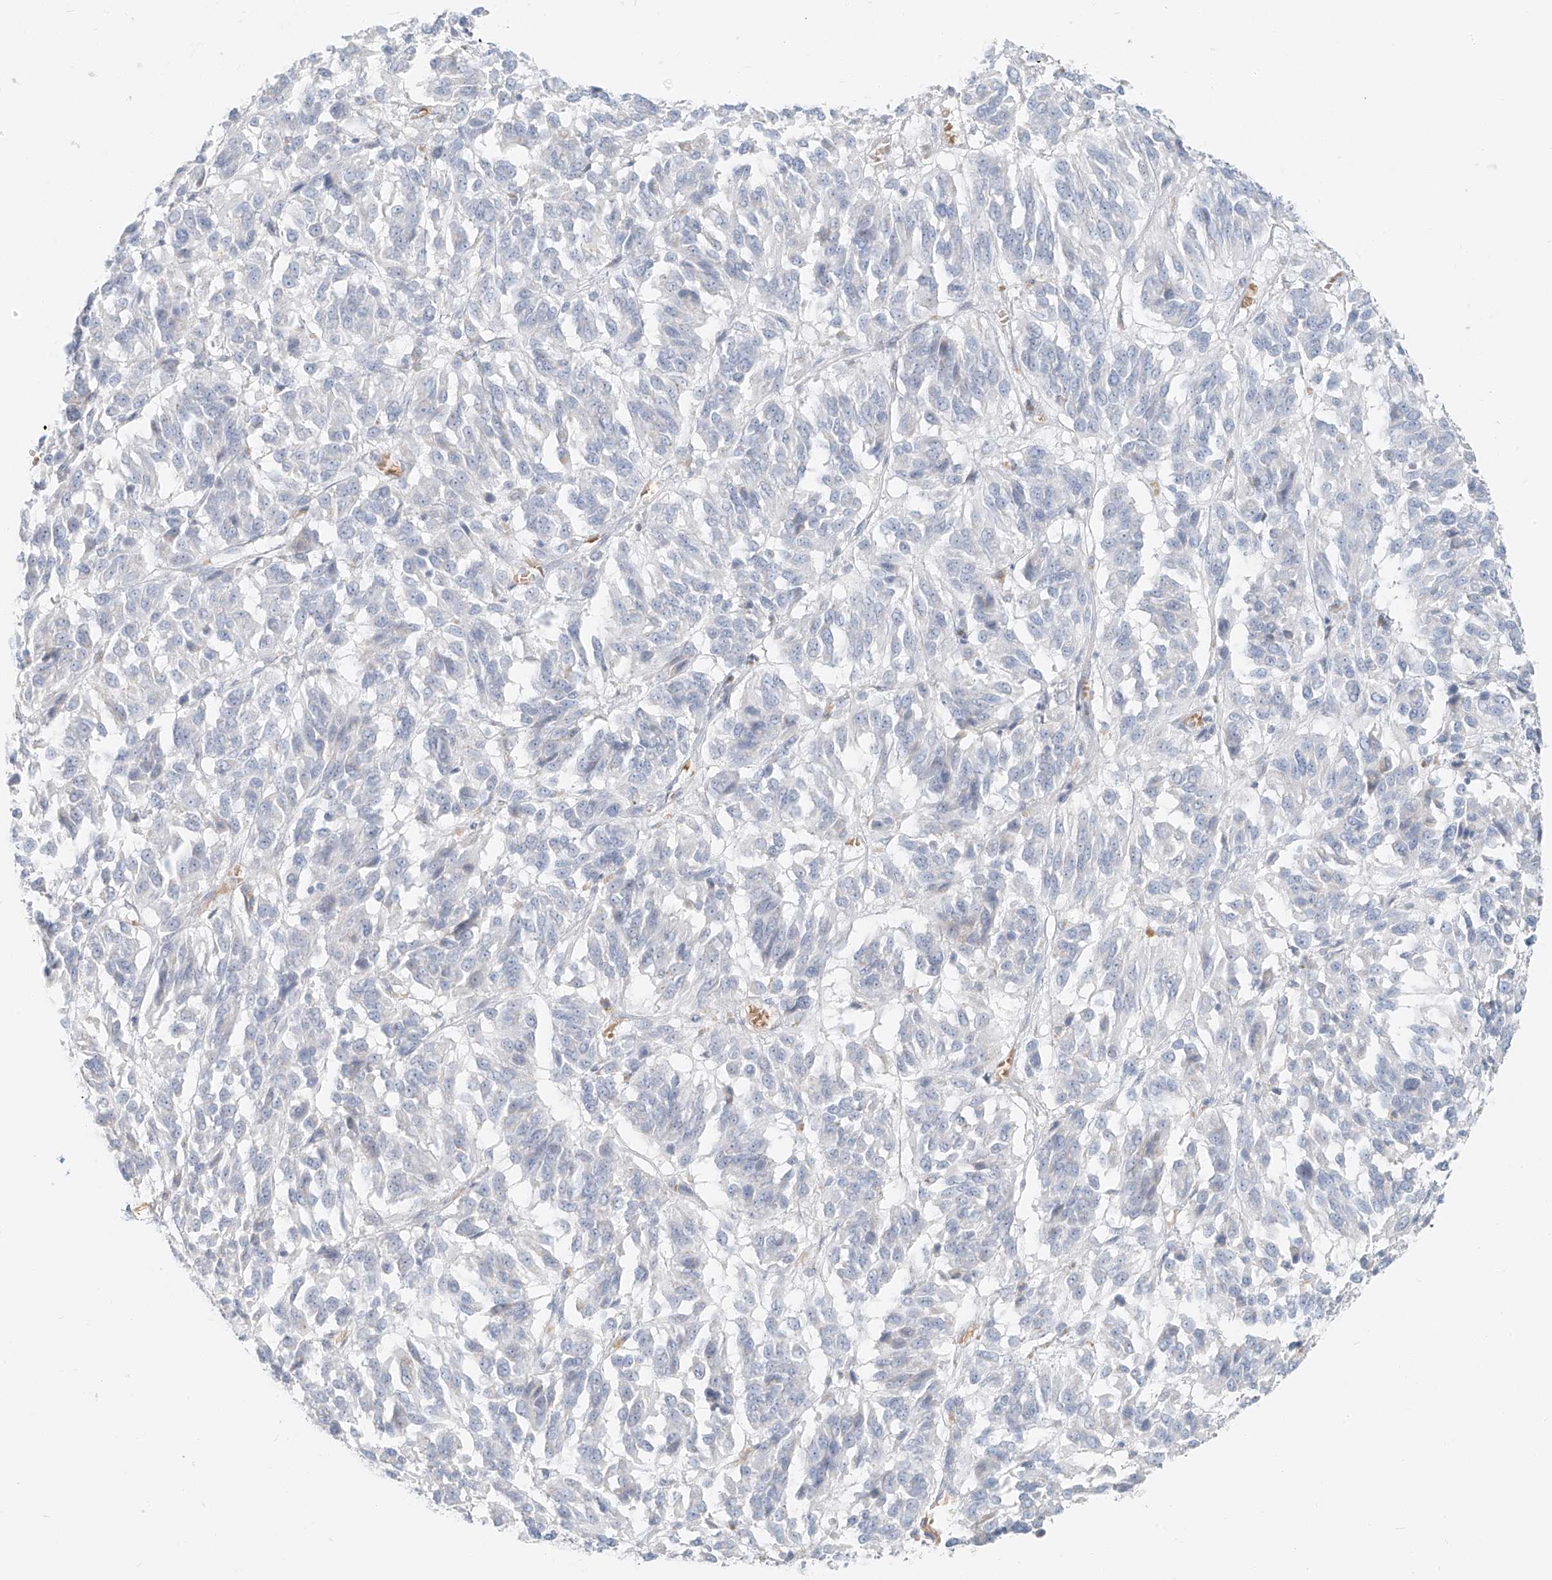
{"staining": {"intensity": "negative", "quantity": "none", "location": "none"}, "tissue": "melanoma", "cell_type": "Tumor cells", "image_type": "cancer", "snomed": [{"axis": "morphology", "description": "Malignant melanoma, Metastatic site"}, {"axis": "topography", "description": "Lung"}], "caption": "Tumor cells are negative for brown protein staining in malignant melanoma (metastatic site).", "gene": "PGC", "patient": {"sex": "male", "age": 64}}